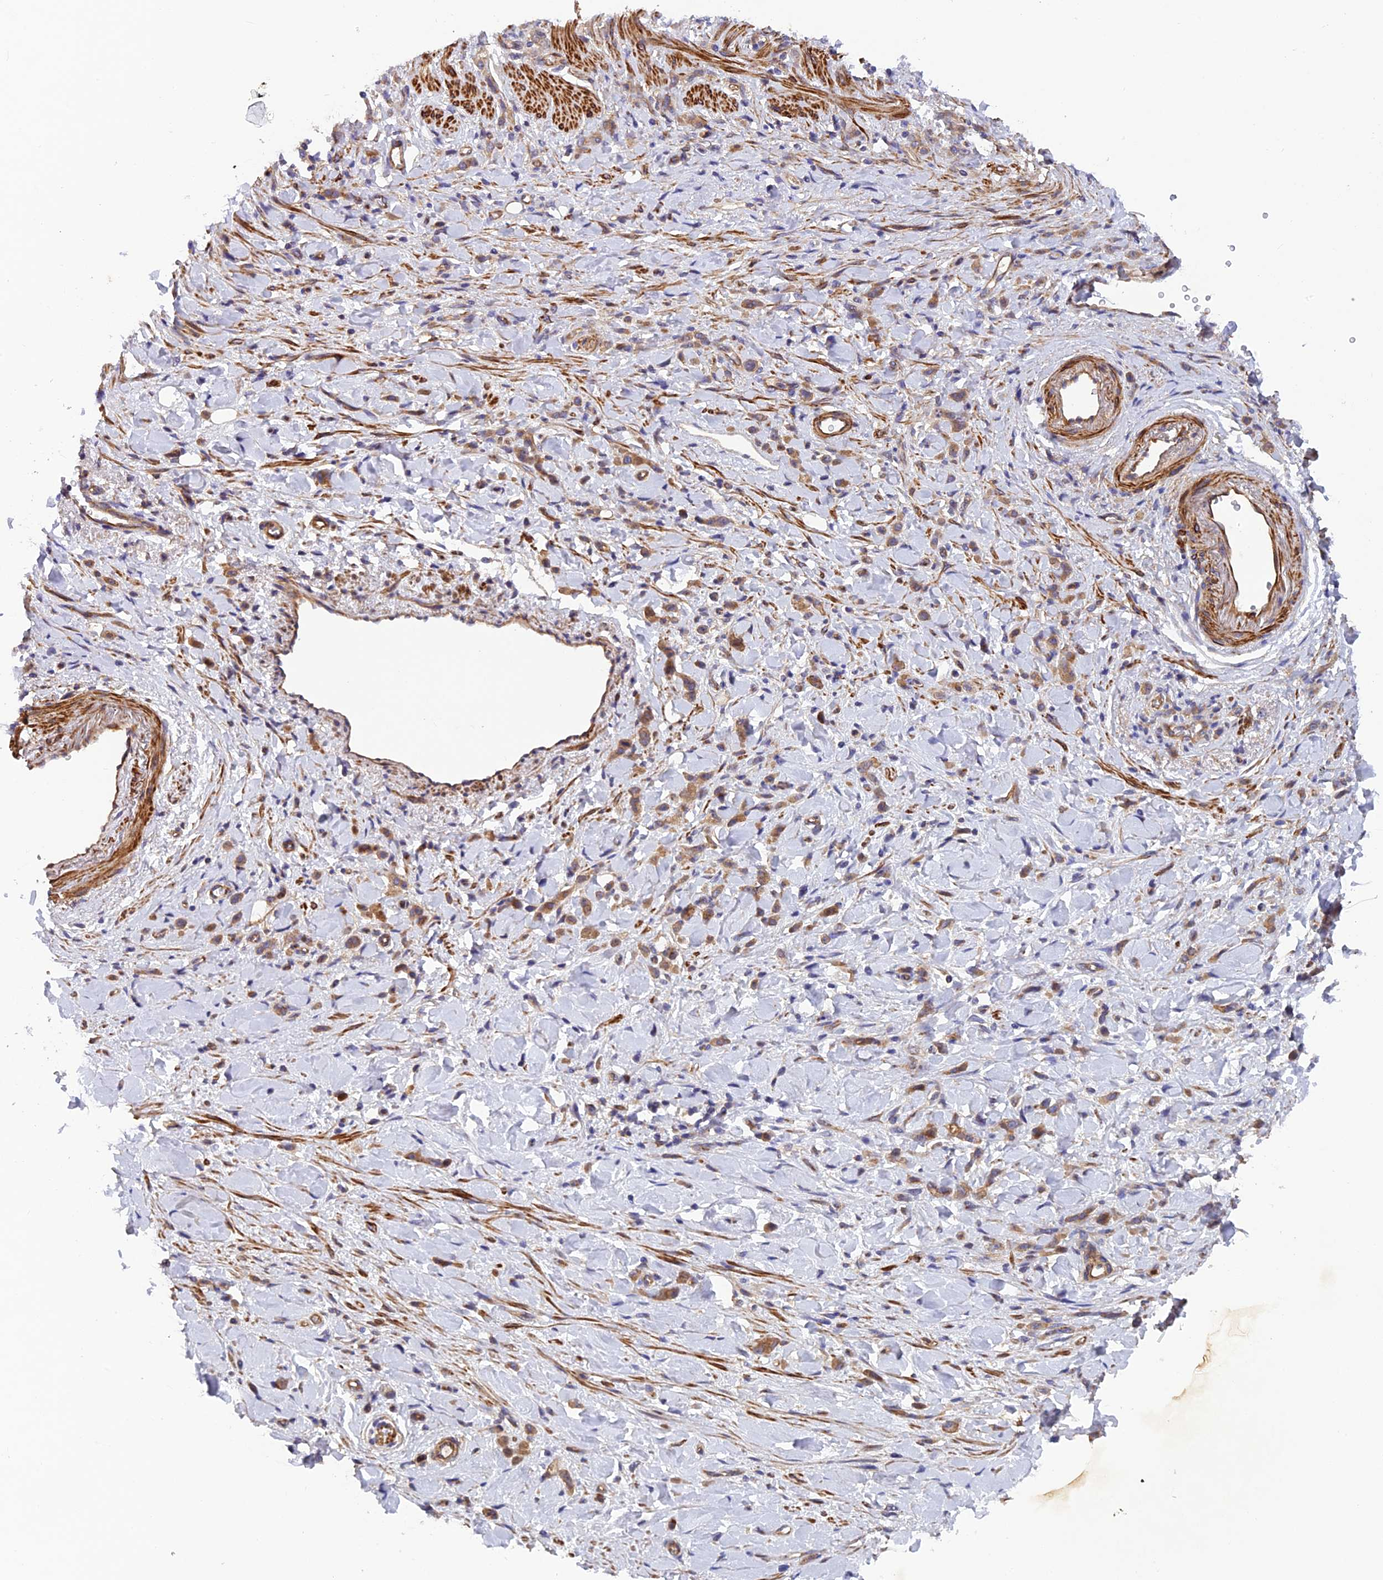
{"staining": {"intensity": "moderate", "quantity": ">75%", "location": "cytoplasmic/membranous"}, "tissue": "stomach cancer", "cell_type": "Tumor cells", "image_type": "cancer", "snomed": [{"axis": "morphology", "description": "Normal tissue, NOS"}, {"axis": "morphology", "description": "Adenocarcinoma, NOS"}, {"axis": "topography", "description": "Stomach"}], "caption": "Tumor cells demonstrate moderate cytoplasmic/membranous staining in approximately >75% of cells in stomach cancer (adenocarcinoma).", "gene": "ADAMTS15", "patient": {"sex": "male", "age": 82}}